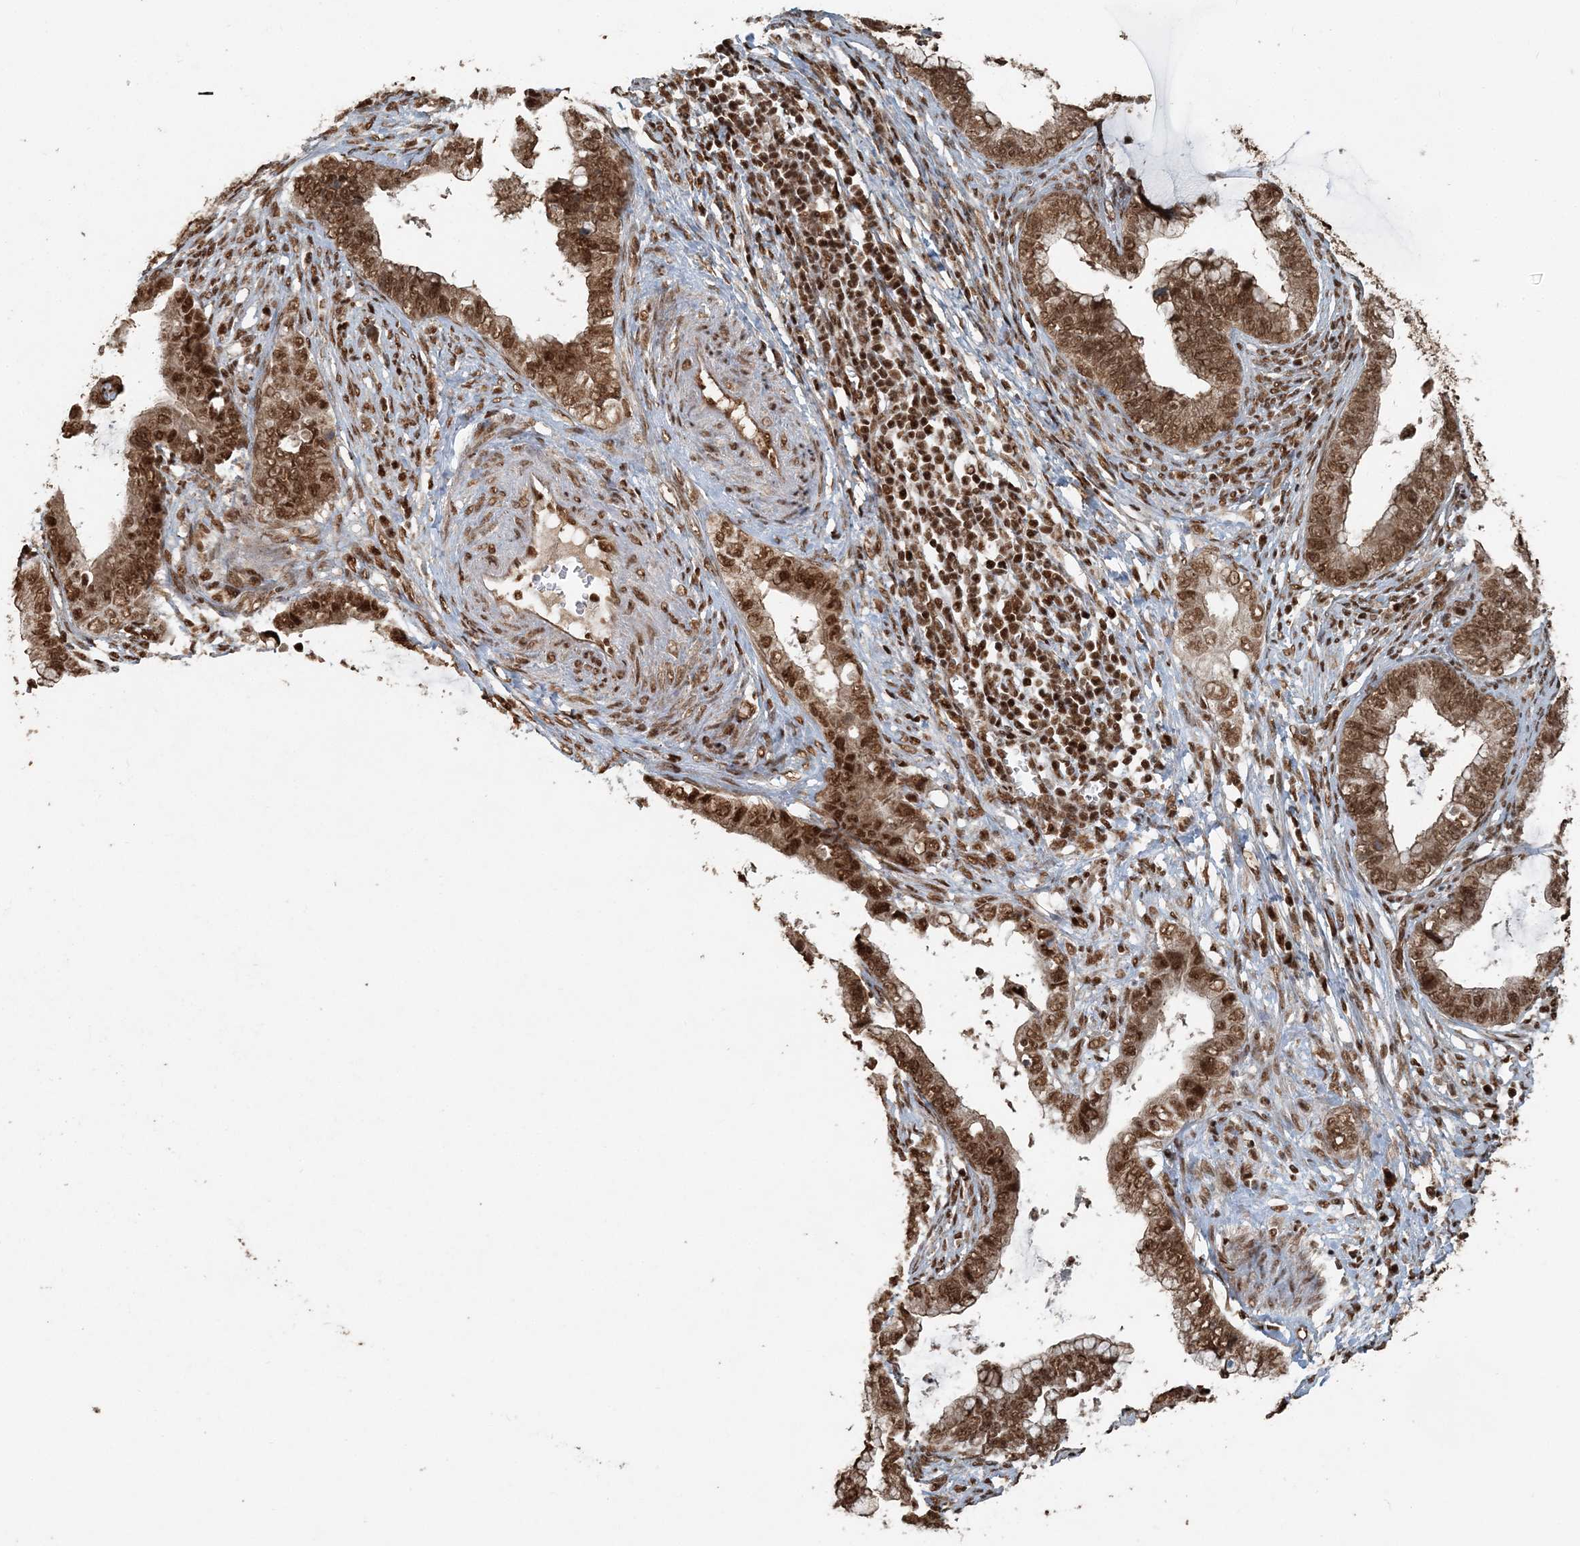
{"staining": {"intensity": "moderate", "quantity": ">75%", "location": "cytoplasmic/membranous,nuclear"}, "tissue": "cervical cancer", "cell_type": "Tumor cells", "image_type": "cancer", "snomed": [{"axis": "morphology", "description": "Adenocarcinoma, NOS"}, {"axis": "topography", "description": "Cervix"}], "caption": "Moderate cytoplasmic/membranous and nuclear positivity for a protein is seen in about >75% of tumor cells of cervical cancer (adenocarcinoma) using immunohistochemistry (IHC).", "gene": "ARHGAP35", "patient": {"sex": "female", "age": 44}}